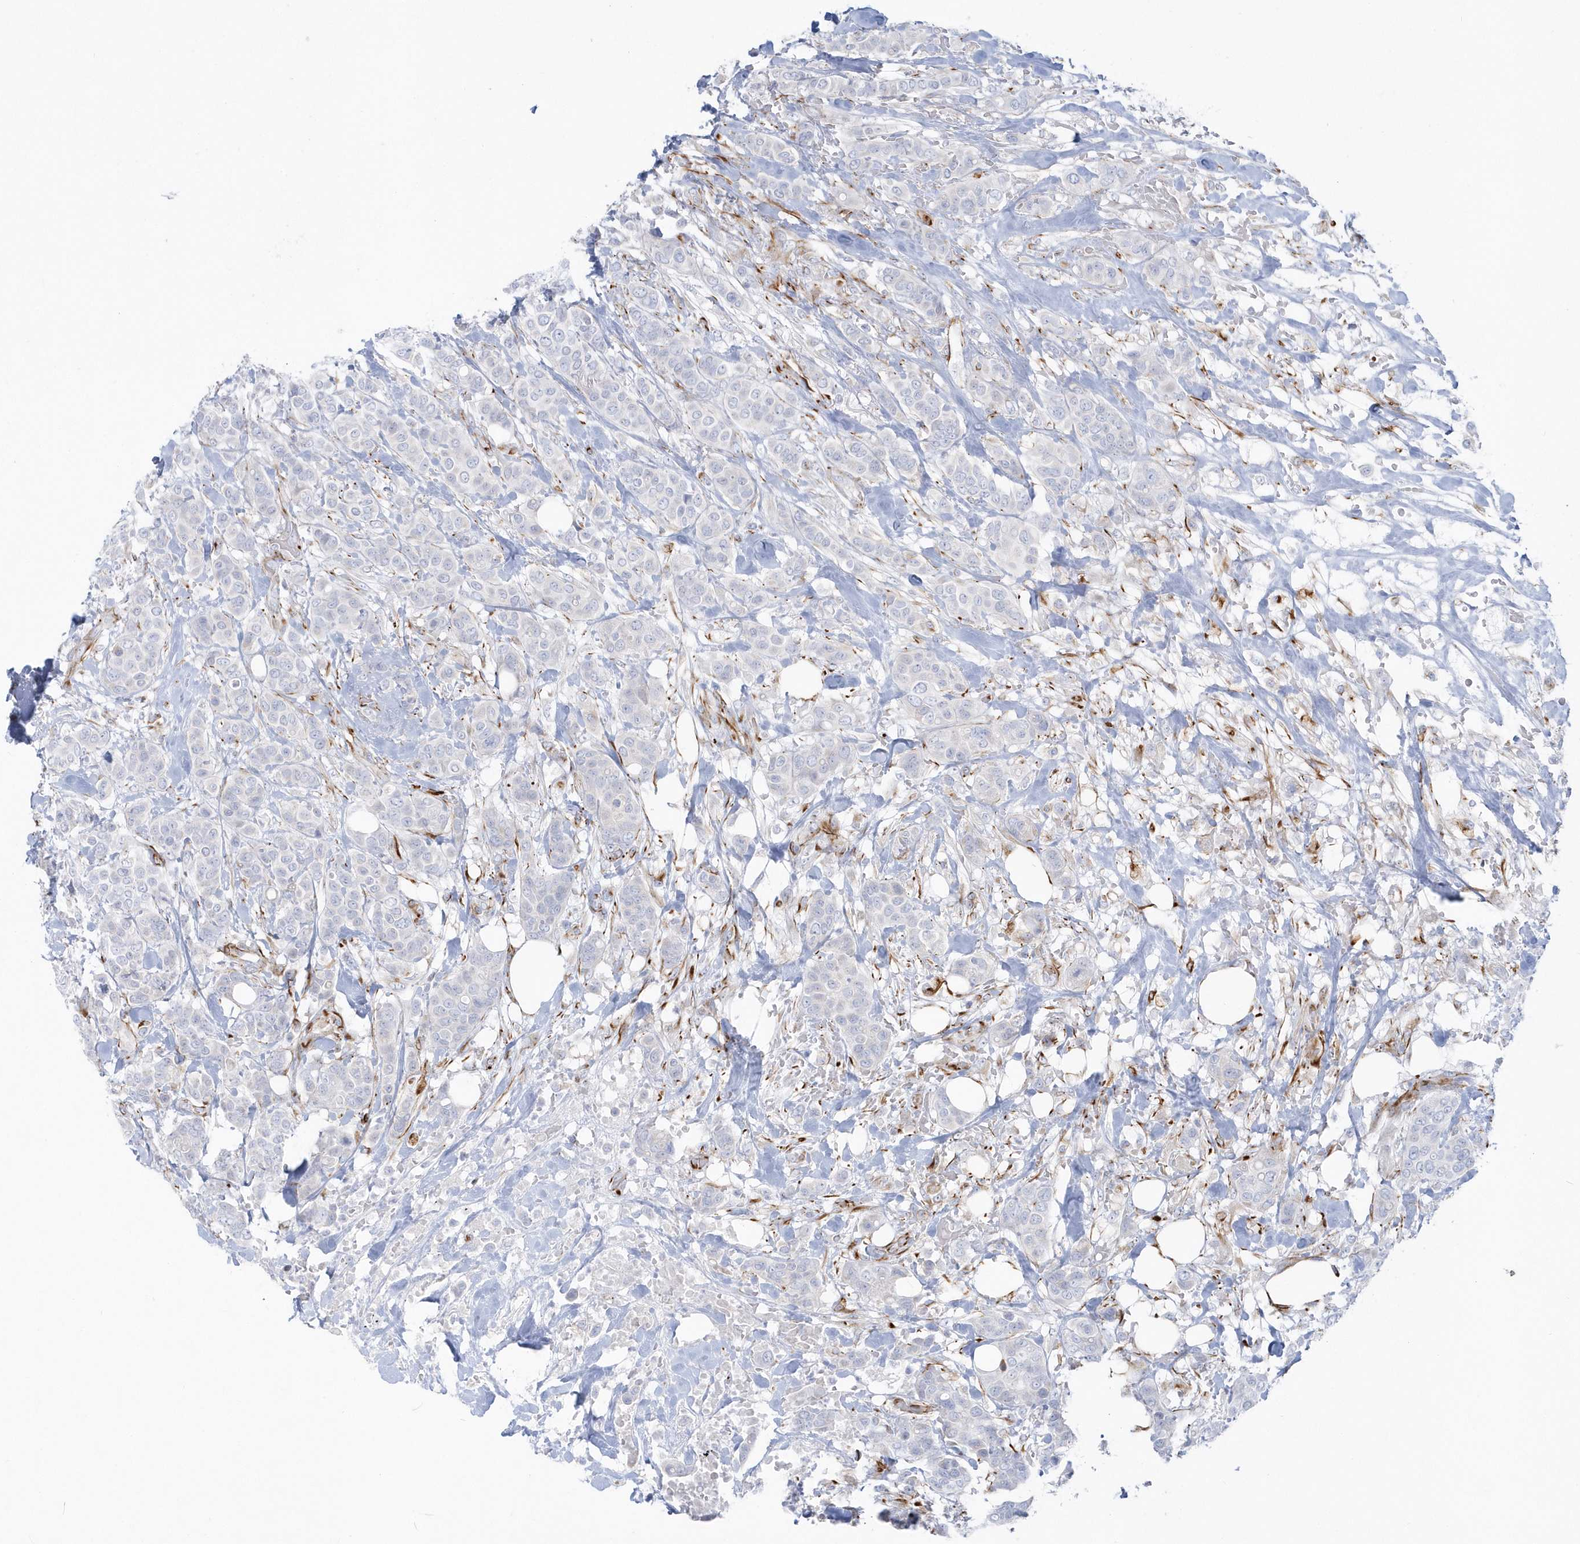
{"staining": {"intensity": "negative", "quantity": "none", "location": "none"}, "tissue": "breast cancer", "cell_type": "Tumor cells", "image_type": "cancer", "snomed": [{"axis": "morphology", "description": "Lobular carcinoma"}, {"axis": "topography", "description": "Breast"}], "caption": "Human breast cancer stained for a protein using immunohistochemistry demonstrates no expression in tumor cells.", "gene": "PPIL6", "patient": {"sex": "female", "age": 51}}